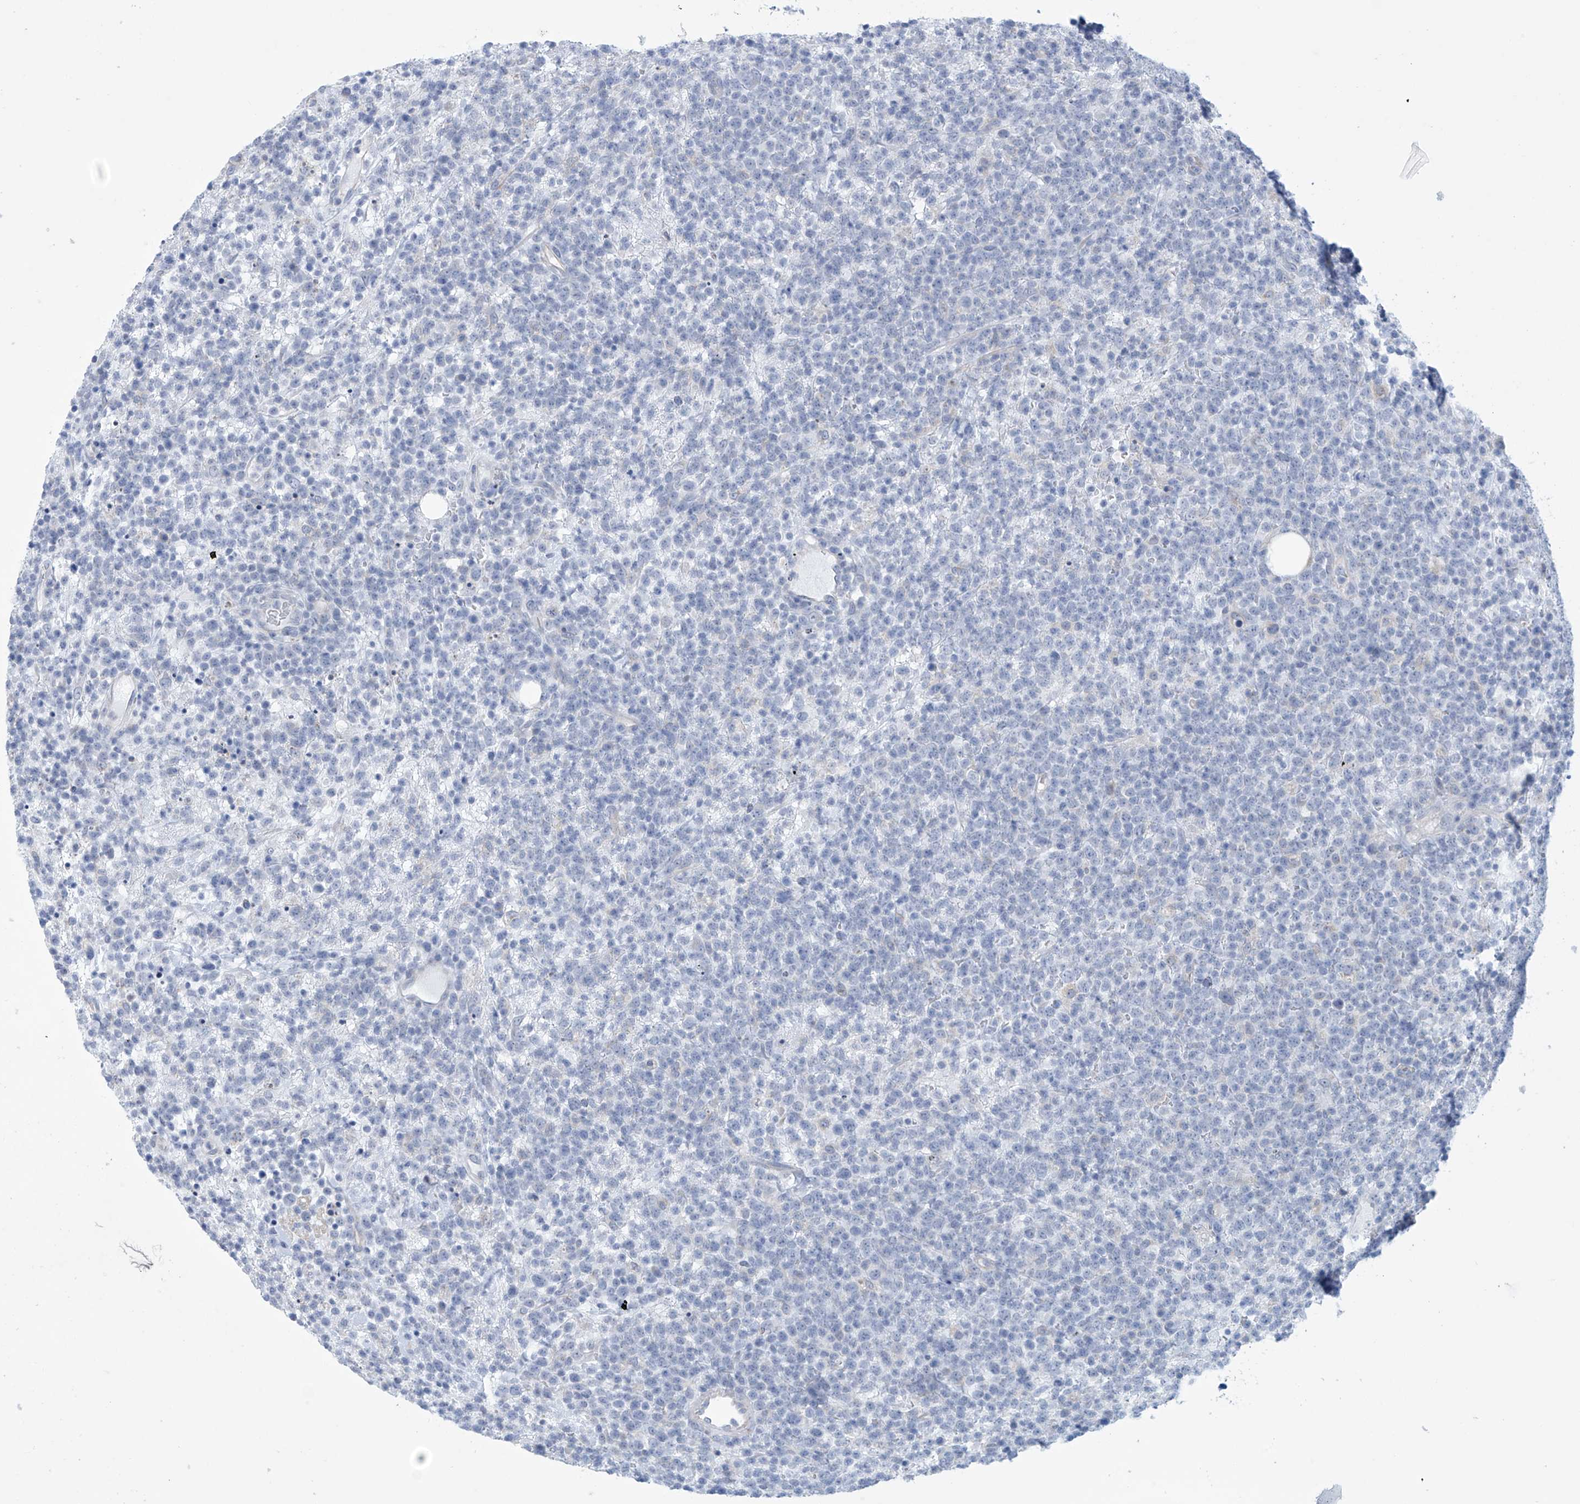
{"staining": {"intensity": "negative", "quantity": "none", "location": "none"}, "tissue": "lymphoma", "cell_type": "Tumor cells", "image_type": "cancer", "snomed": [{"axis": "morphology", "description": "Malignant lymphoma, non-Hodgkin's type, High grade"}, {"axis": "topography", "description": "Colon"}], "caption": "The micrograph shows no significant staining in tumor cells of malignant lymphoma, non-Hodgkin's type (high-grade).", "gene": "ABHD13", "patient": {"sex": "female", "age": 53}}